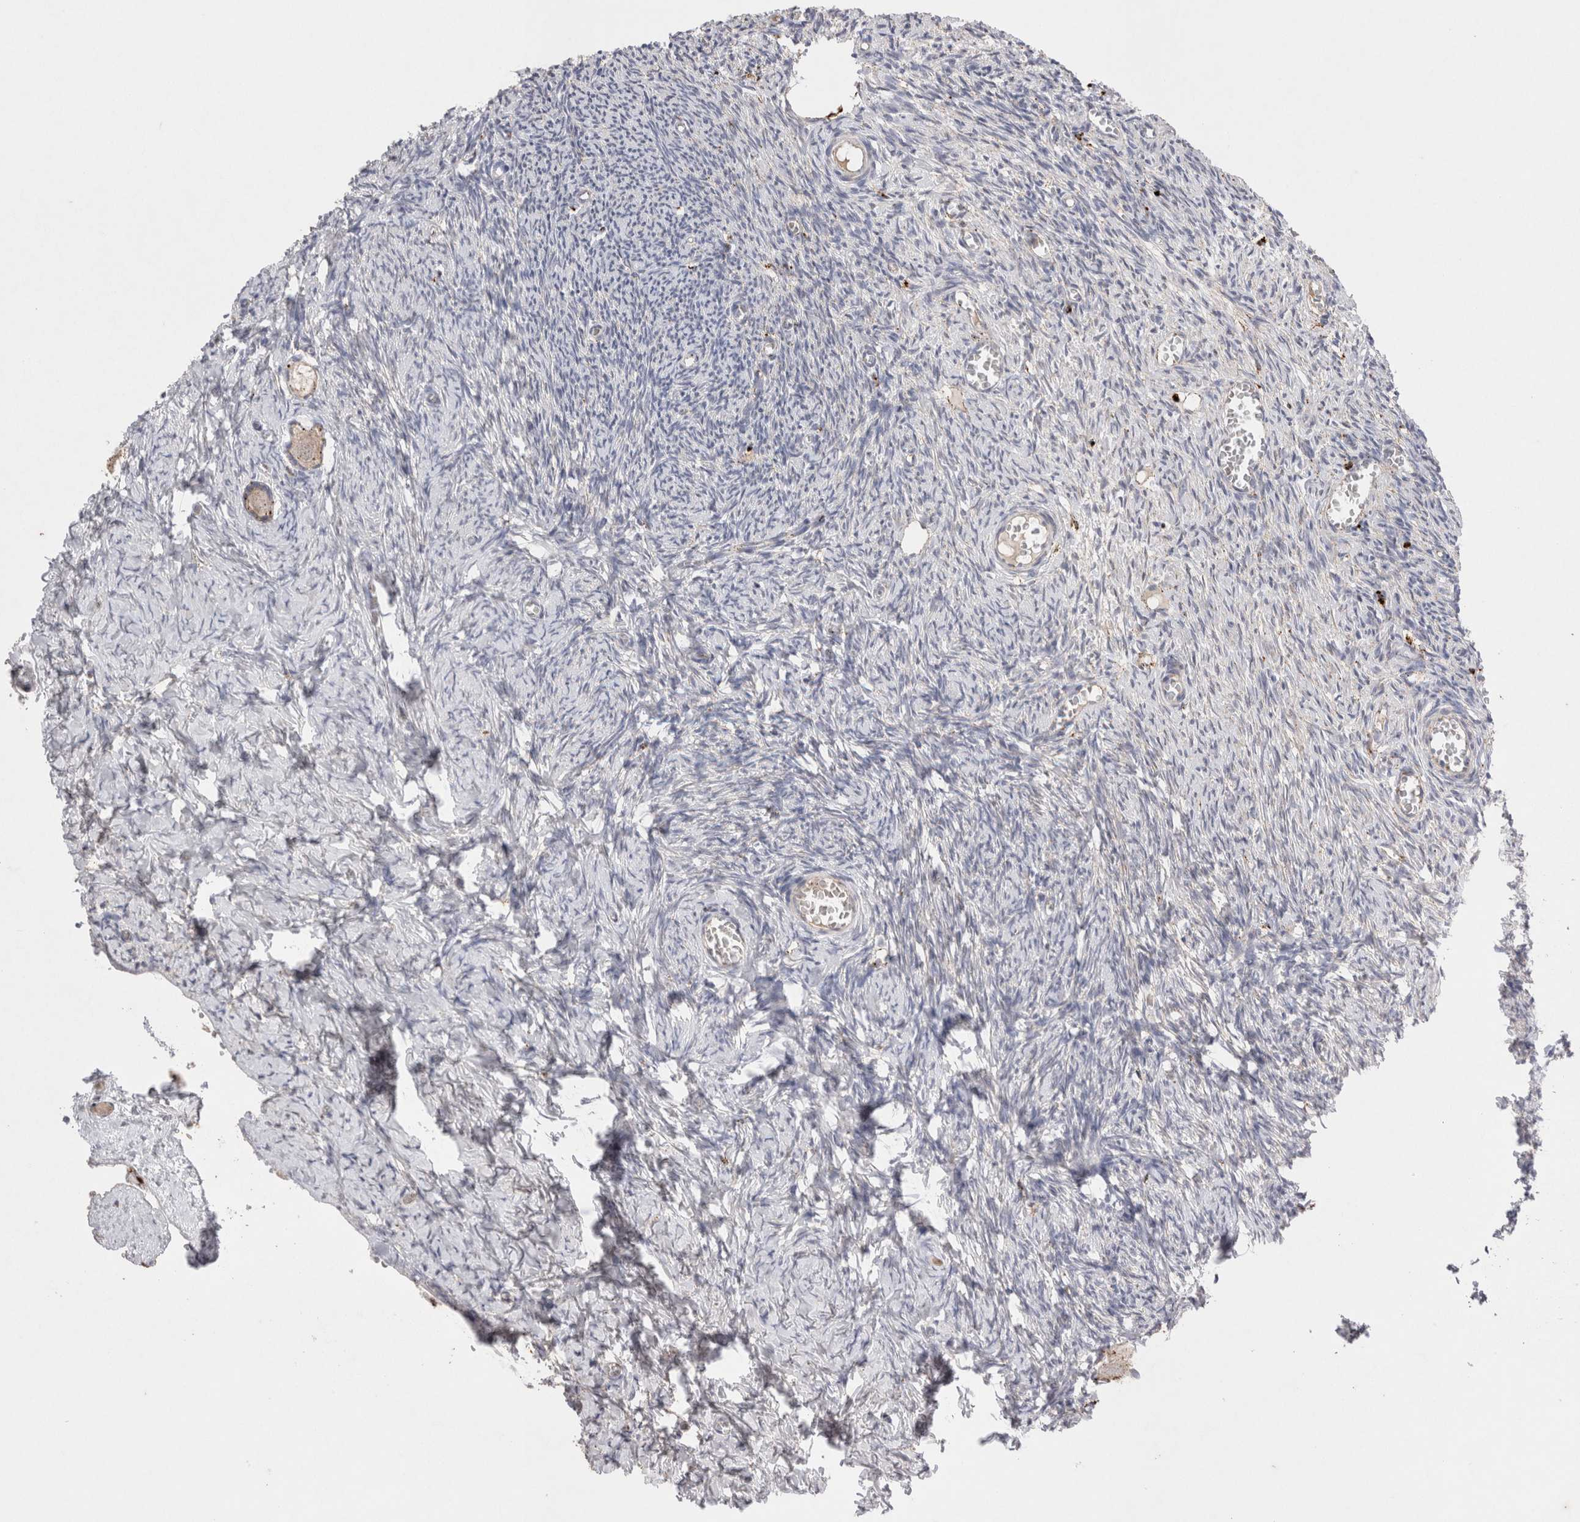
{"staining": {"intensity": "moderate", "quantity": ">75%", "location": "cytoplasmic/membranous"}, "tissue": "ovary", "cell_type": "Follicle cells", "image_type": "normal", "snomed": [{"axis": "morphology", "description": "Normal tissue, NOS"}, {"axis": "topography", "description": "Ovary"}], "caption": "This image shows immunohistochemistry staining of normal ovary, with medium moderate cytoplasmic/membranous positivity in about >75% of follicle cells.", "gene": "CTSA", "patient": {"sex": "female", "age": 27}}